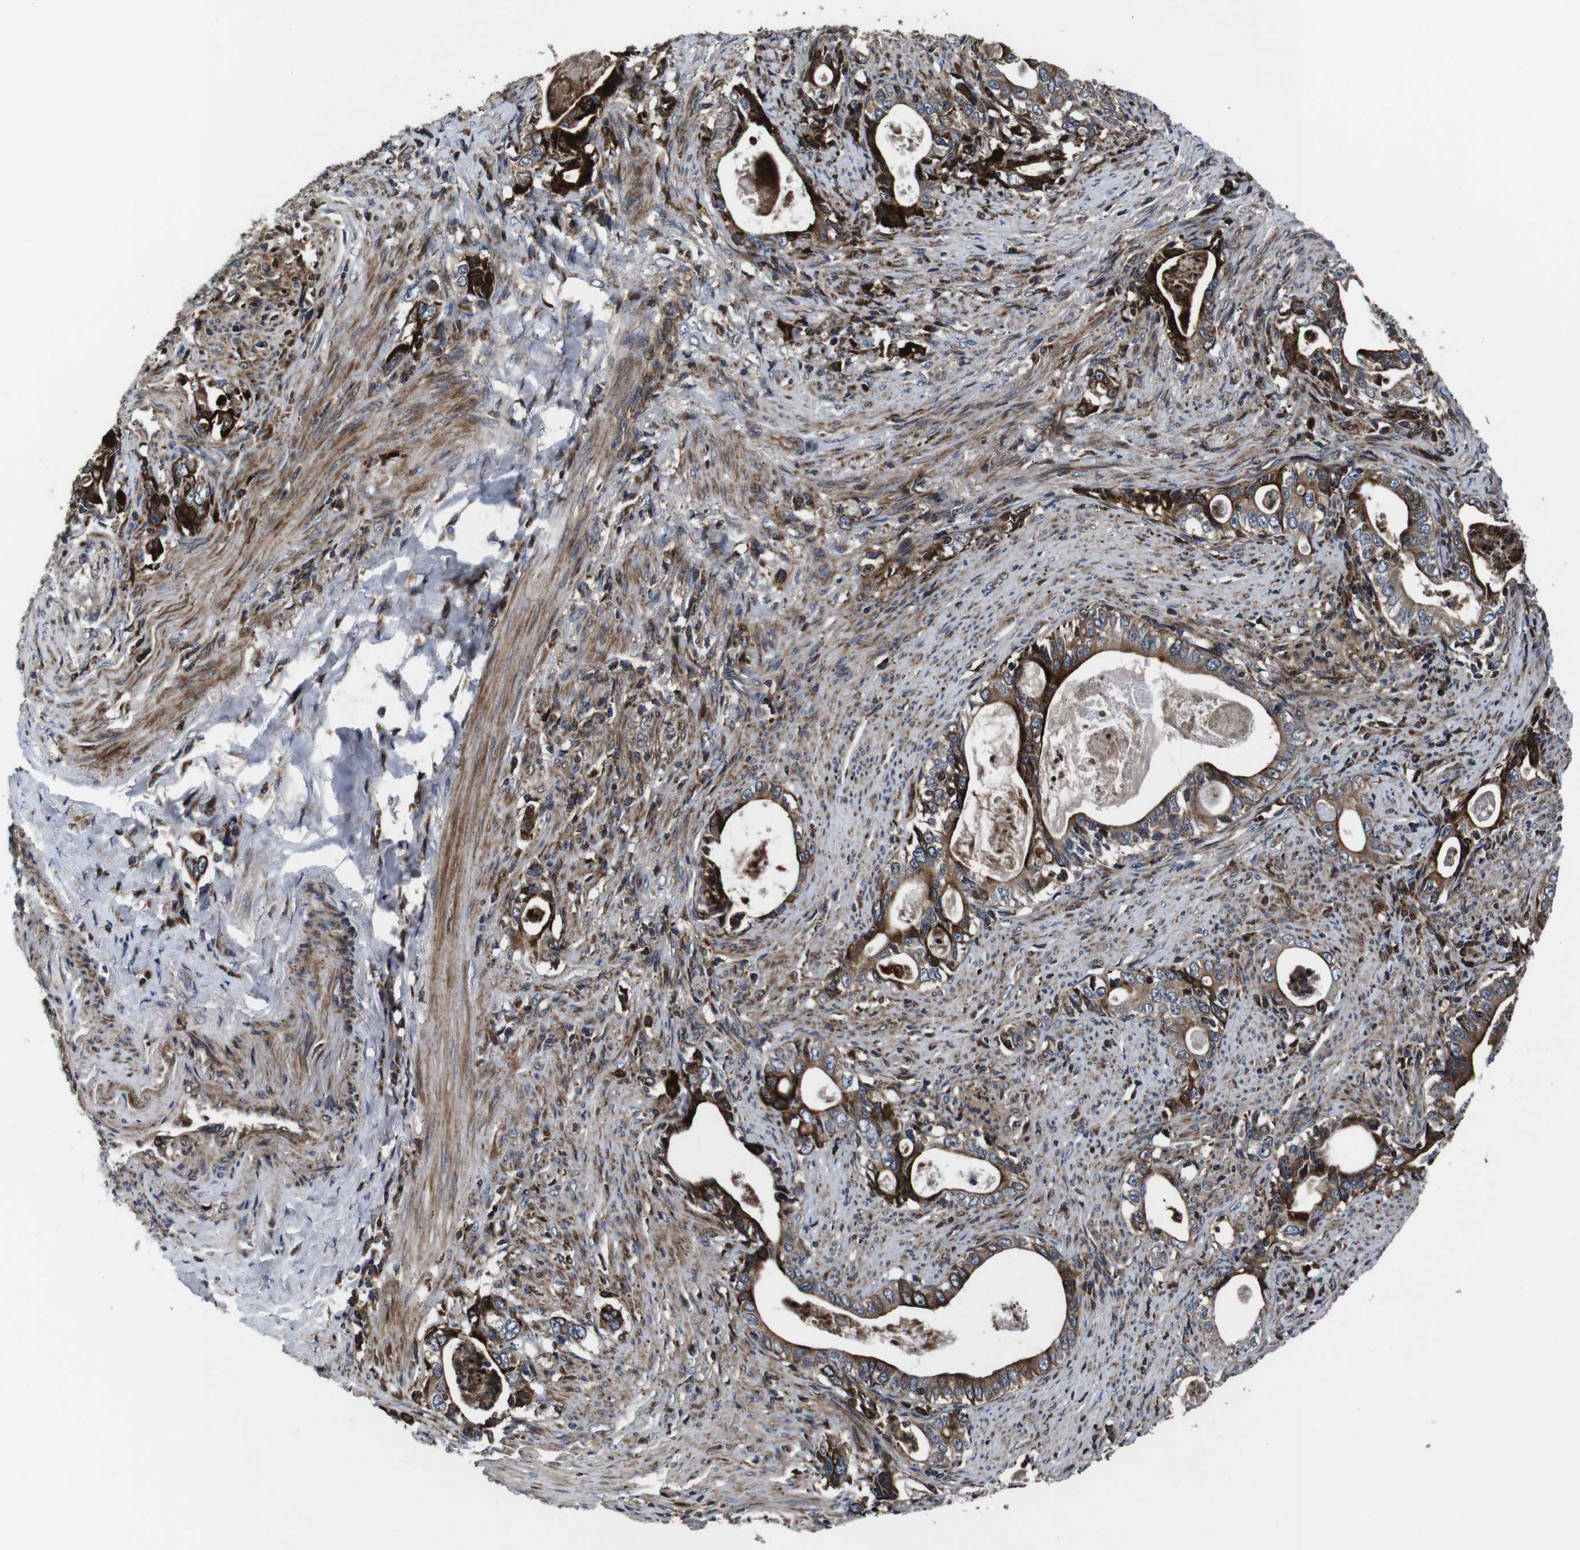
{"staining": {"intensity": "strong", "quantity": ">75%", "location": "cytoplasmic/membranous"}, "tissue": "stomach cancer", "cell_type": "Tumor cells", "image_type": "cancer", "snomed": [{"axis": "morphology", "description": "Adenocarcinoma, NOS"}, {"axis": "topography", "description": "Stomach, lower"}], "caption": "Tumor cells exhibit high levels of strong cytoplasmic/membranous staining in about >75% of cells in stomach cancer. The protein of interest is shown in brown color, while the nuclei are stained blue.", "gene": "SMYD3", "patient": {"sex": "female", "age": 72}}